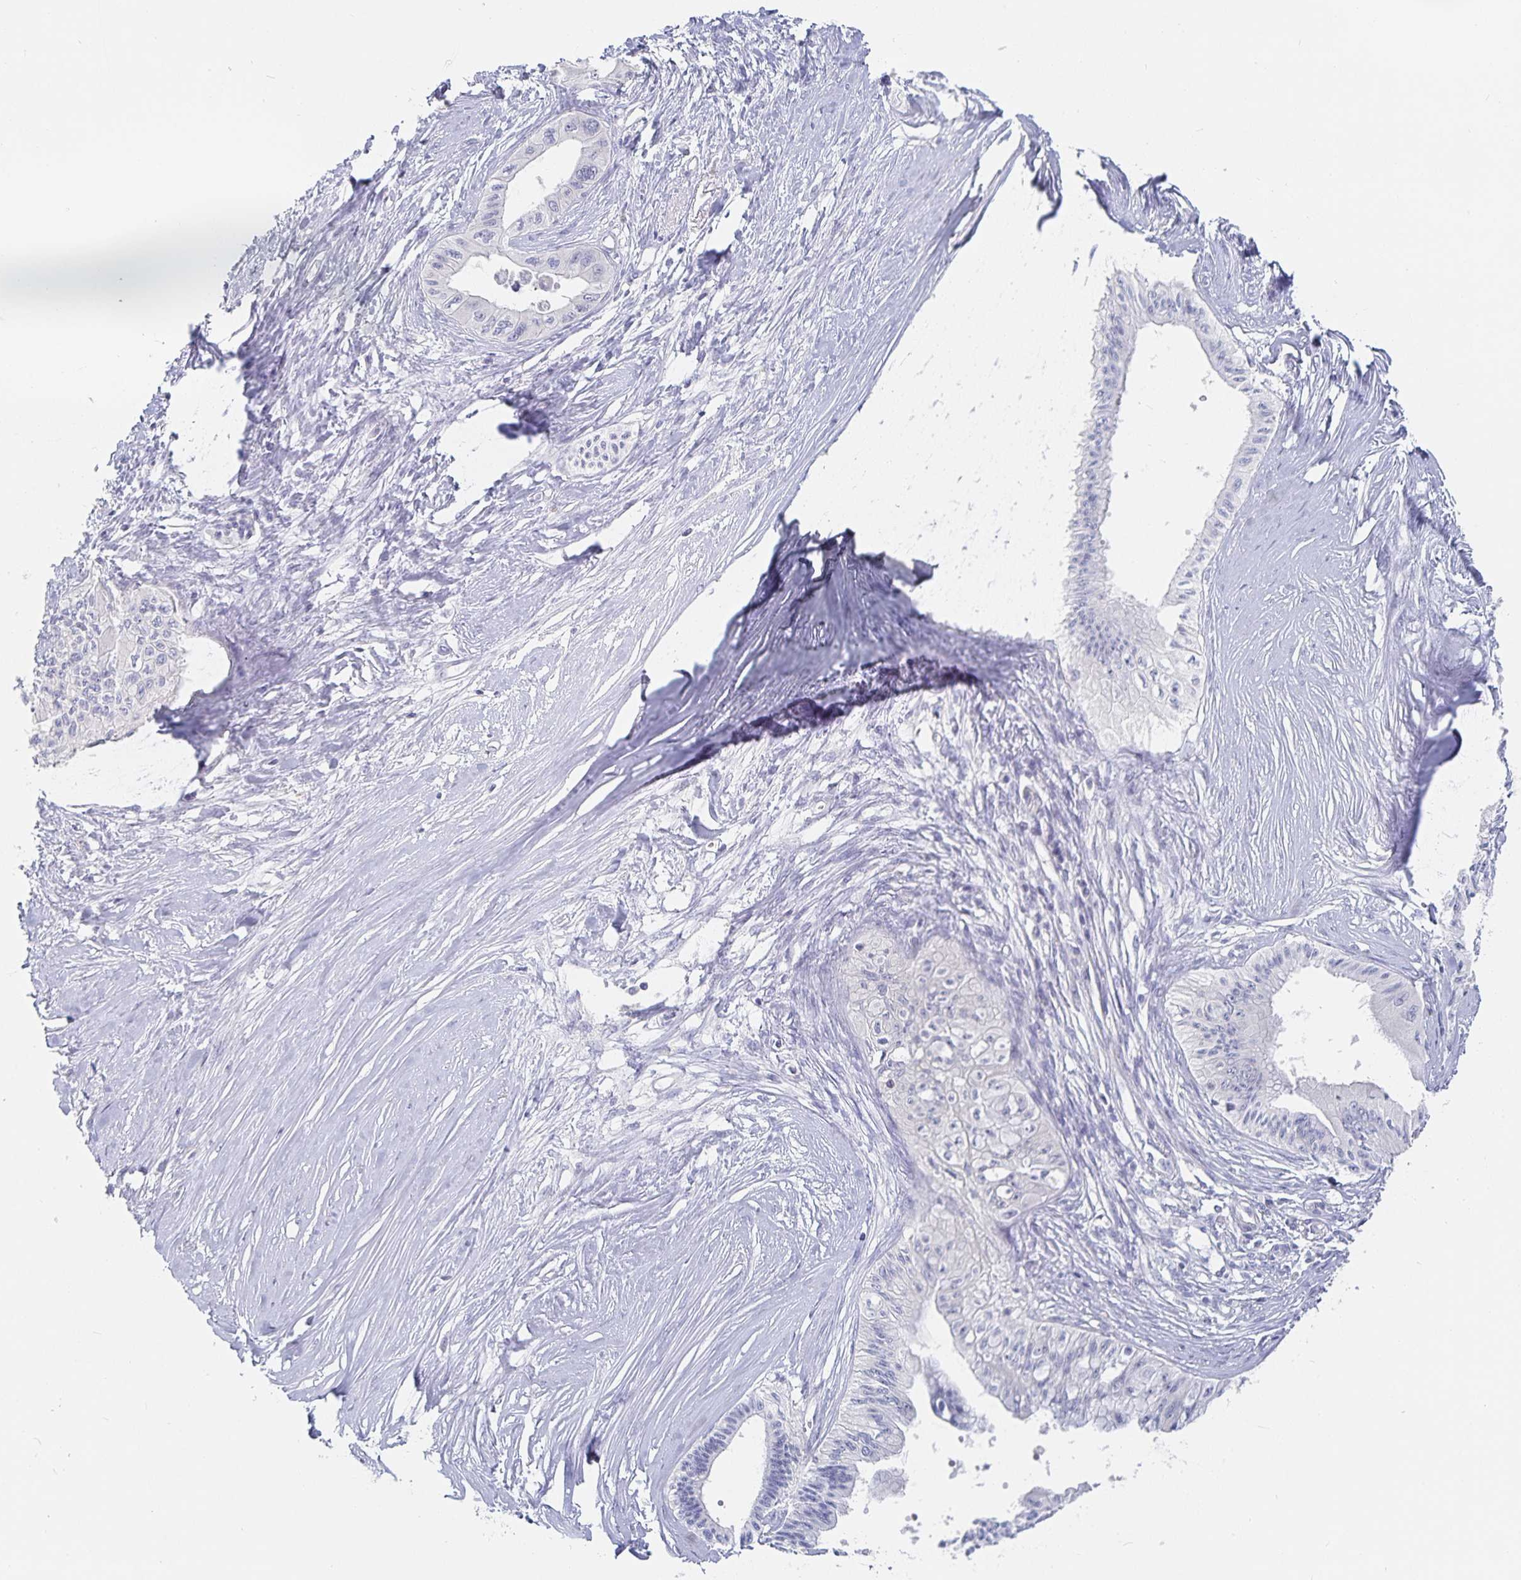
{"staining": {"intensity": "negative", "quantity": "none", "location": "none"}, "tissue": "pancreatic cancer", "cell_type": "Tumor cells", "image_type": "cancer", "snomed": [{"axis": "morphology", "description": "Adenocarcinoma, NOS"}, {"axis": "topography", "description": "Pancreas"}], "caption": "Tumor cells show no significant staining in adenocarcinoma (pancreatic). (DAB (3,3'-diaminobenzidine) immunohistochemistry with hematoxylin counter stain).", "gene": "SFTPA1", "patient": {"sex": "male", "age": 71}}